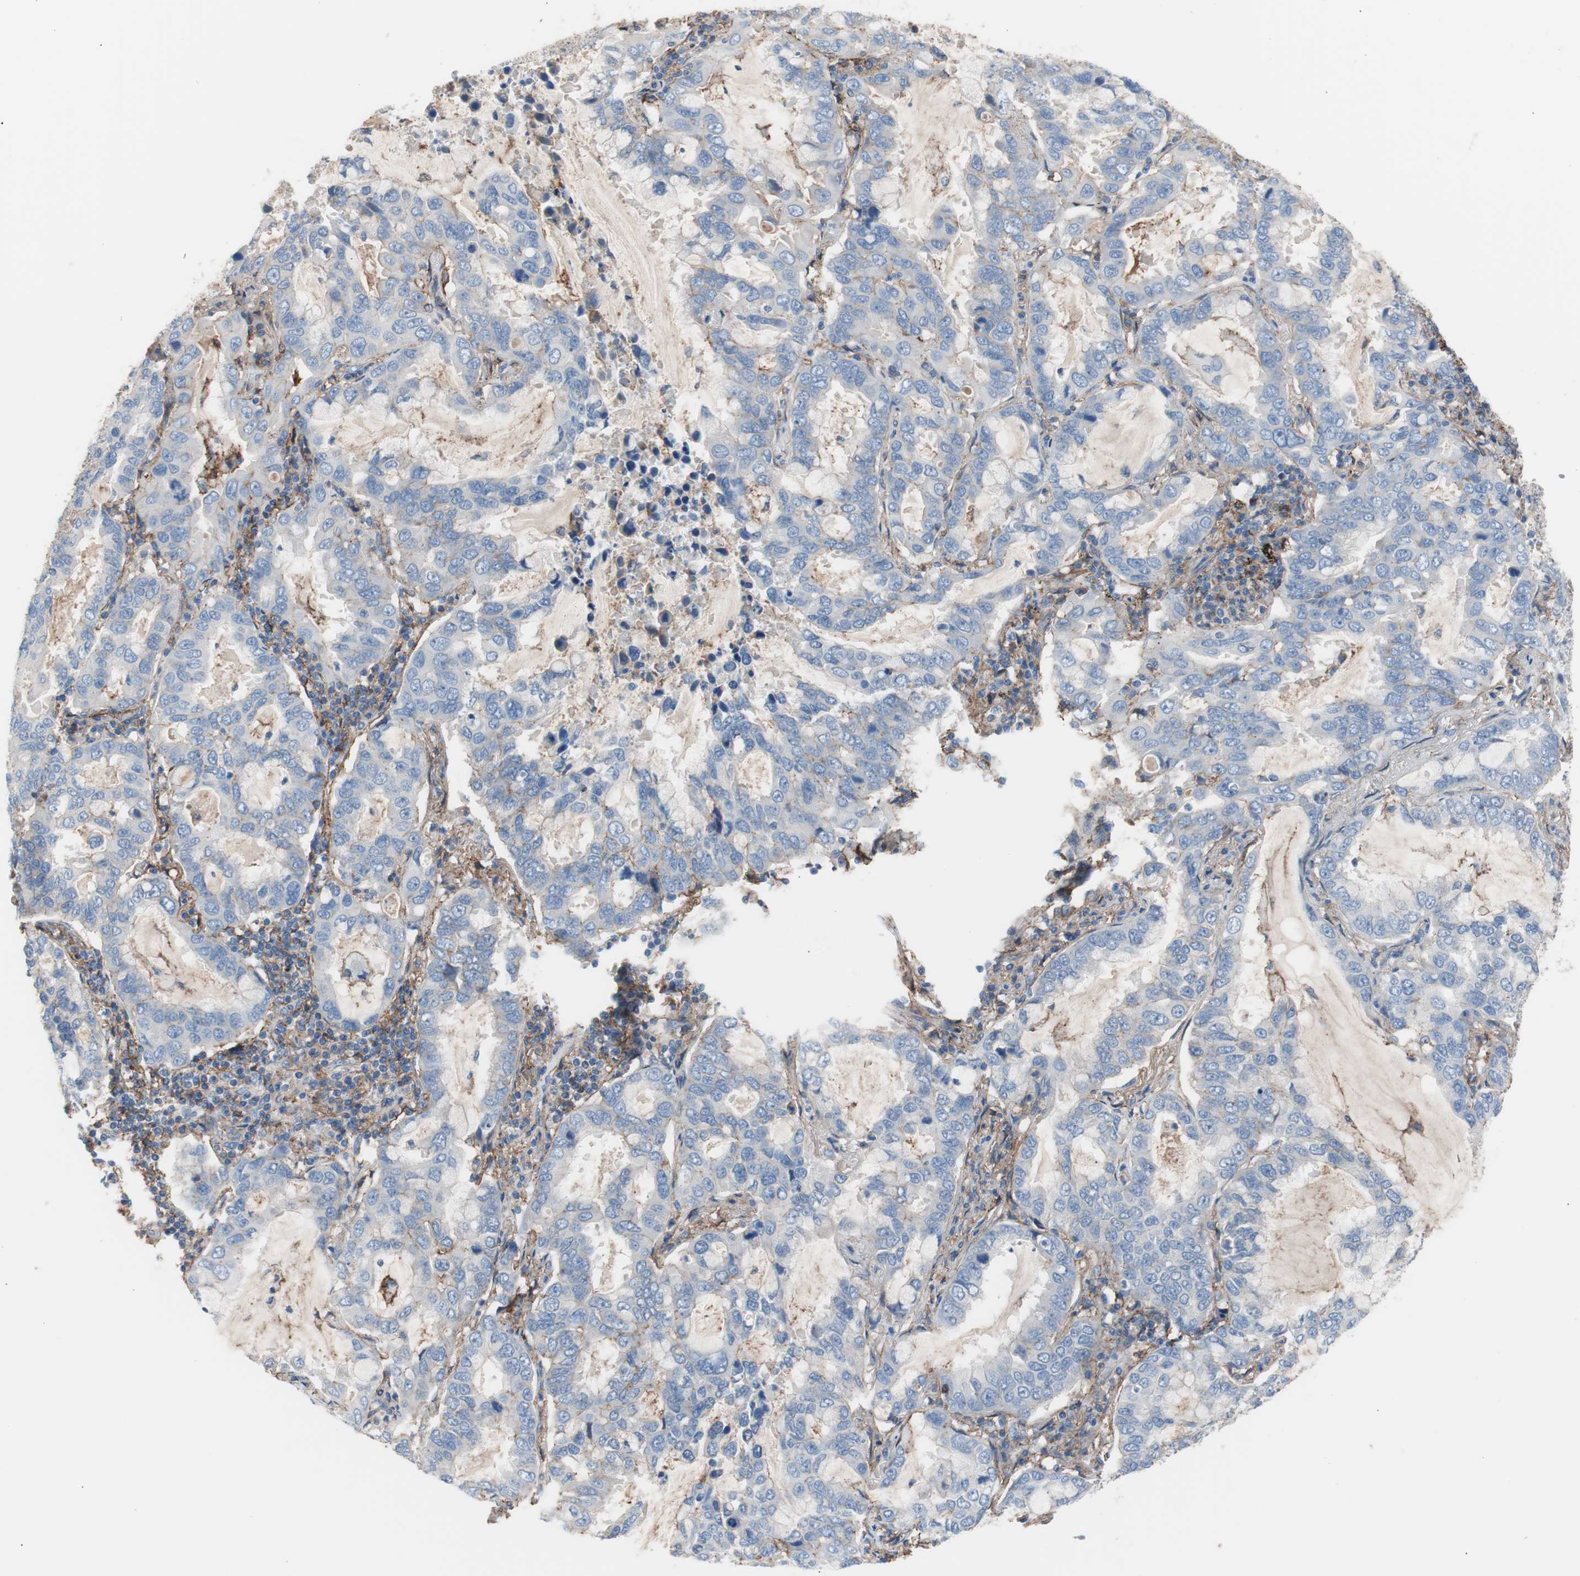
{"staining": {"intensity": "negative", "quantity": "none", "location": "none"}, "tissue": "lung cancer", "cell_type": "Tumor cells", "image_type": "cancer", "snomed": [{"axis": "morphology", "description": "Adenocarcinoma, NOS"}, {"axis": "topography", "description": "Lung"}], "caption": "Tumor cells show no significant staining in lung cancer.", "gene": "CD81", "patient": {"sex": "male", "age": 64}}